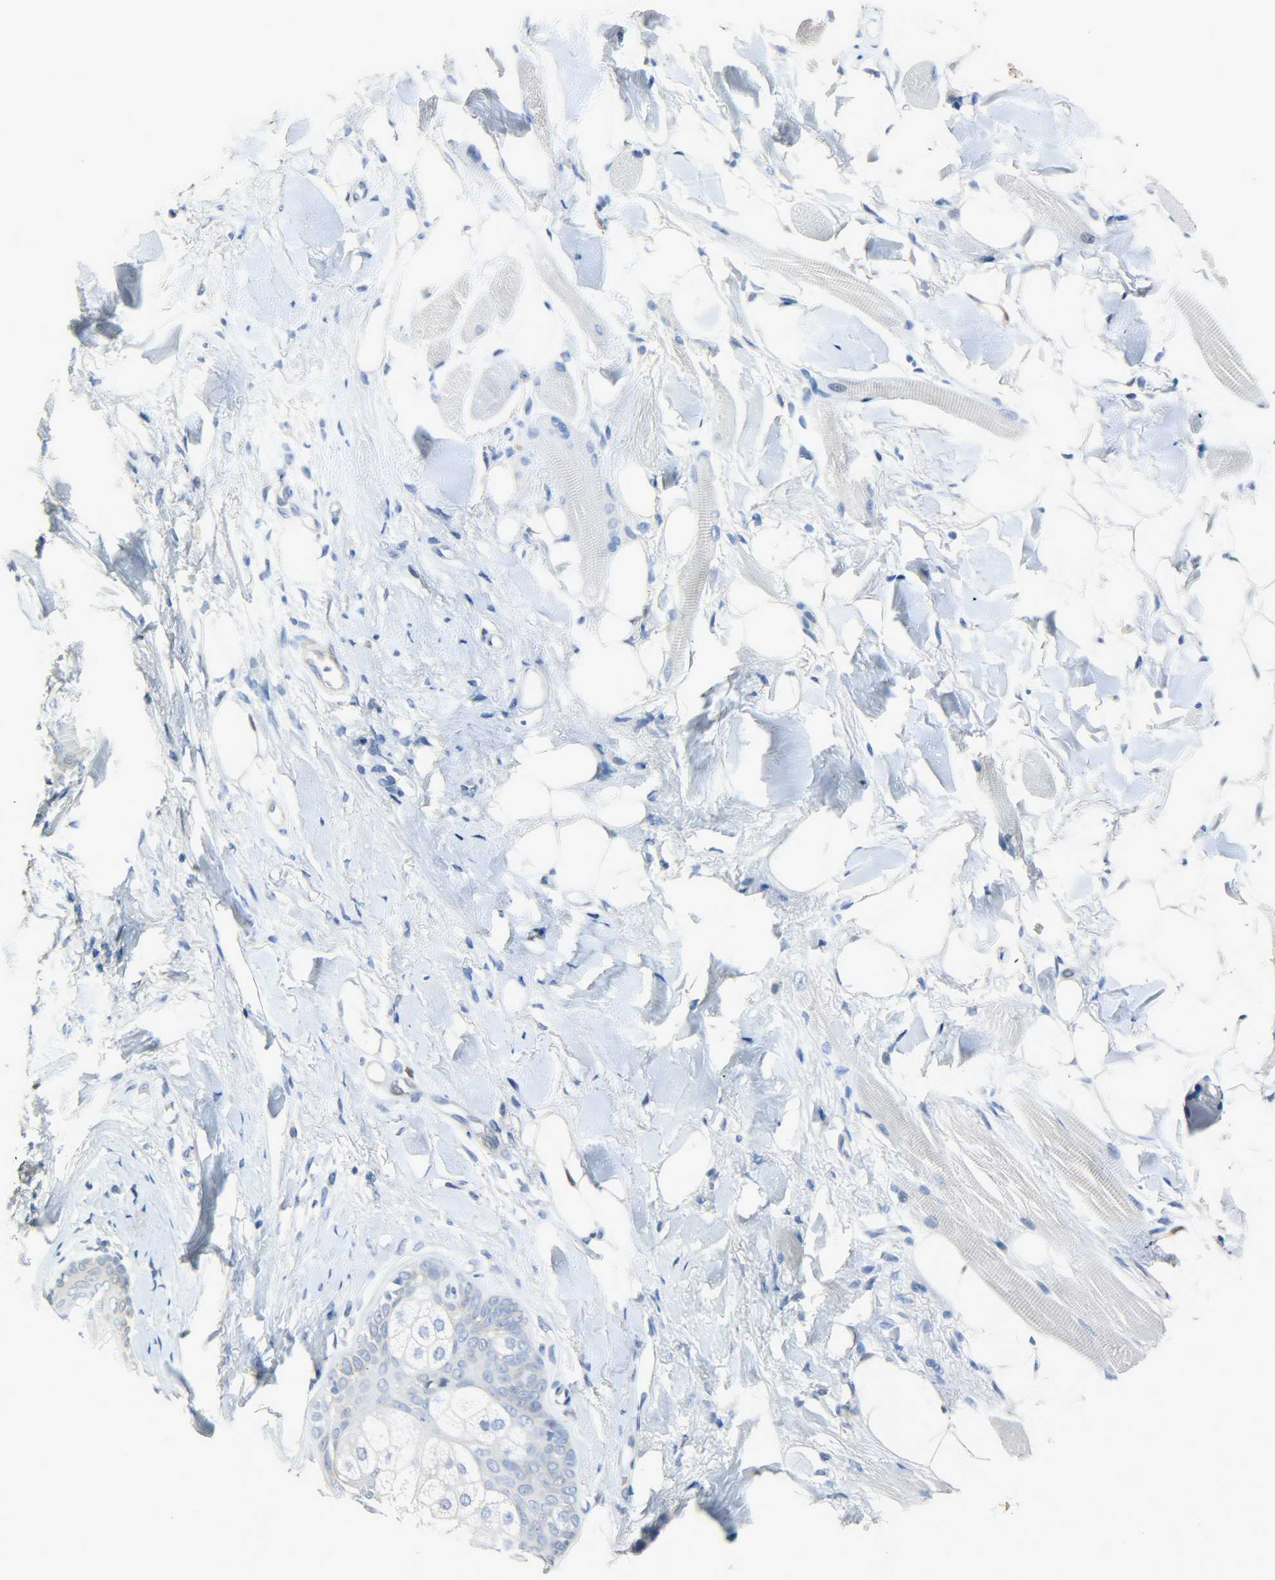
{"staining": {"intensity": "weak", "quantity": "<25%", "location": "cytoplasmic/membranous"}, "tissue": "skin cancer", "cell_type": "Tumor cells", "image_type": "cancer", "snomed": [{"axis": "morphology", "description": "Normal tissue, NOS"}, {"axis": "morphology", "description": "Basal cell carcinoma"}, {"axis": "topography", "description": "Skin"}], "caption": "The immunohistochemistry micrograph has no significant staining in tumor cells of basal cell carcinoma (skin) tissue. The staining was performed using DAB to visualize the protein expression in brown, while the nuclei were stained in blue with hematoxylin (Magnification: 20x).", "gene": "EIF4EBP1", "patient": {"sex": "female", "age": 69}}